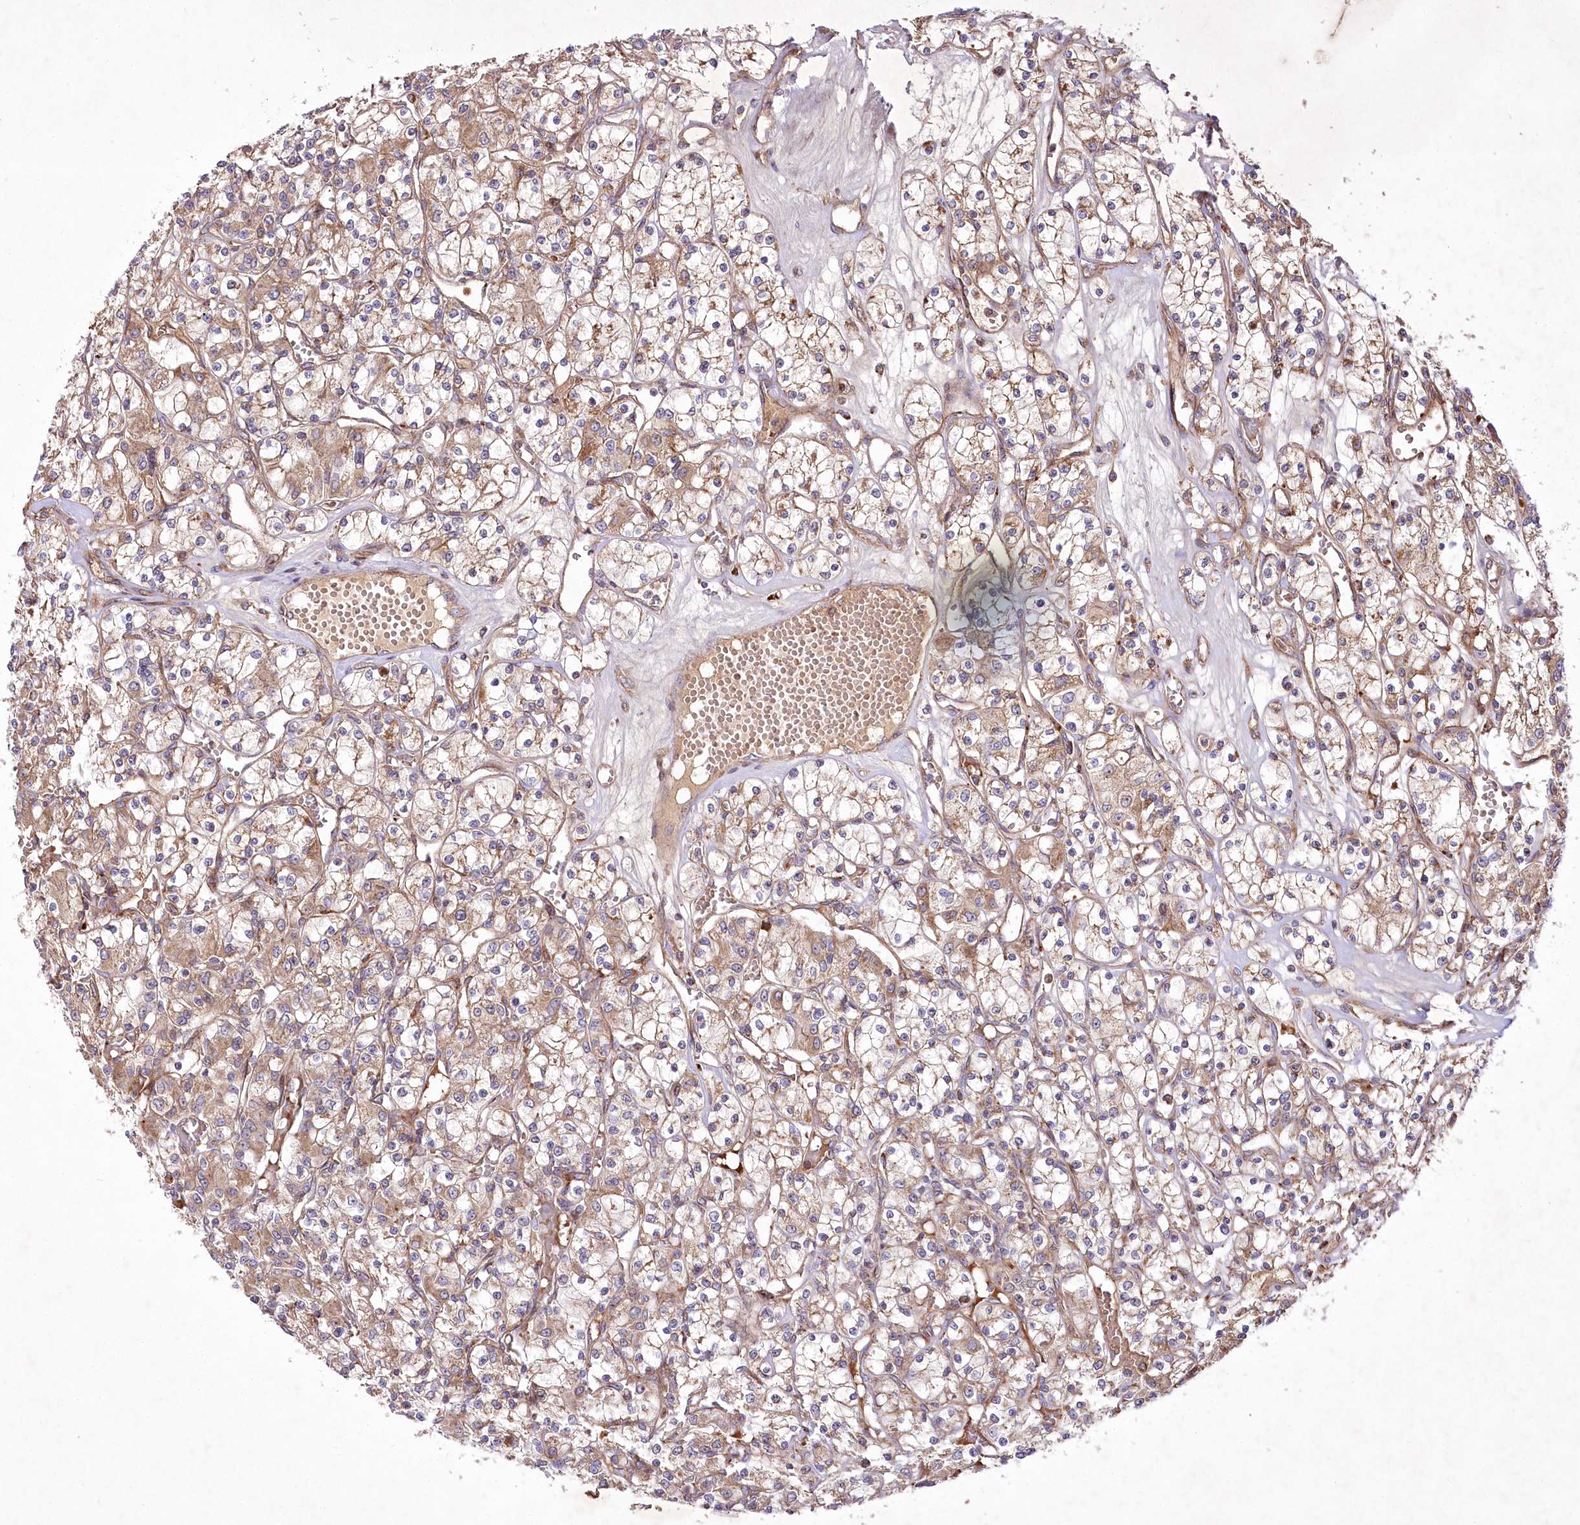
{"staining": {"intensity": "moderate", "quantity": ">75%", "location": "cytoplasmic/membranous"}, "tissue": "renal cancer", "cell_type": "Tumor cells", "image_type": "cancer", "snomed": [{"axis": "morphology", "description": "Adenocarcinoma, NOS"}, {"axis": "topography", "description": "Kidney"}], "caption": "An immunohistochemistry (IHC) image of tumor tissue is shown. Protein staining in brown highlights moderate cytoplasmic/membranous positivity in renal cancer (adenocarcinoma) within tumor cells.", "gene": "PSTK", "patient": {"sex": "female", "age": 59}}